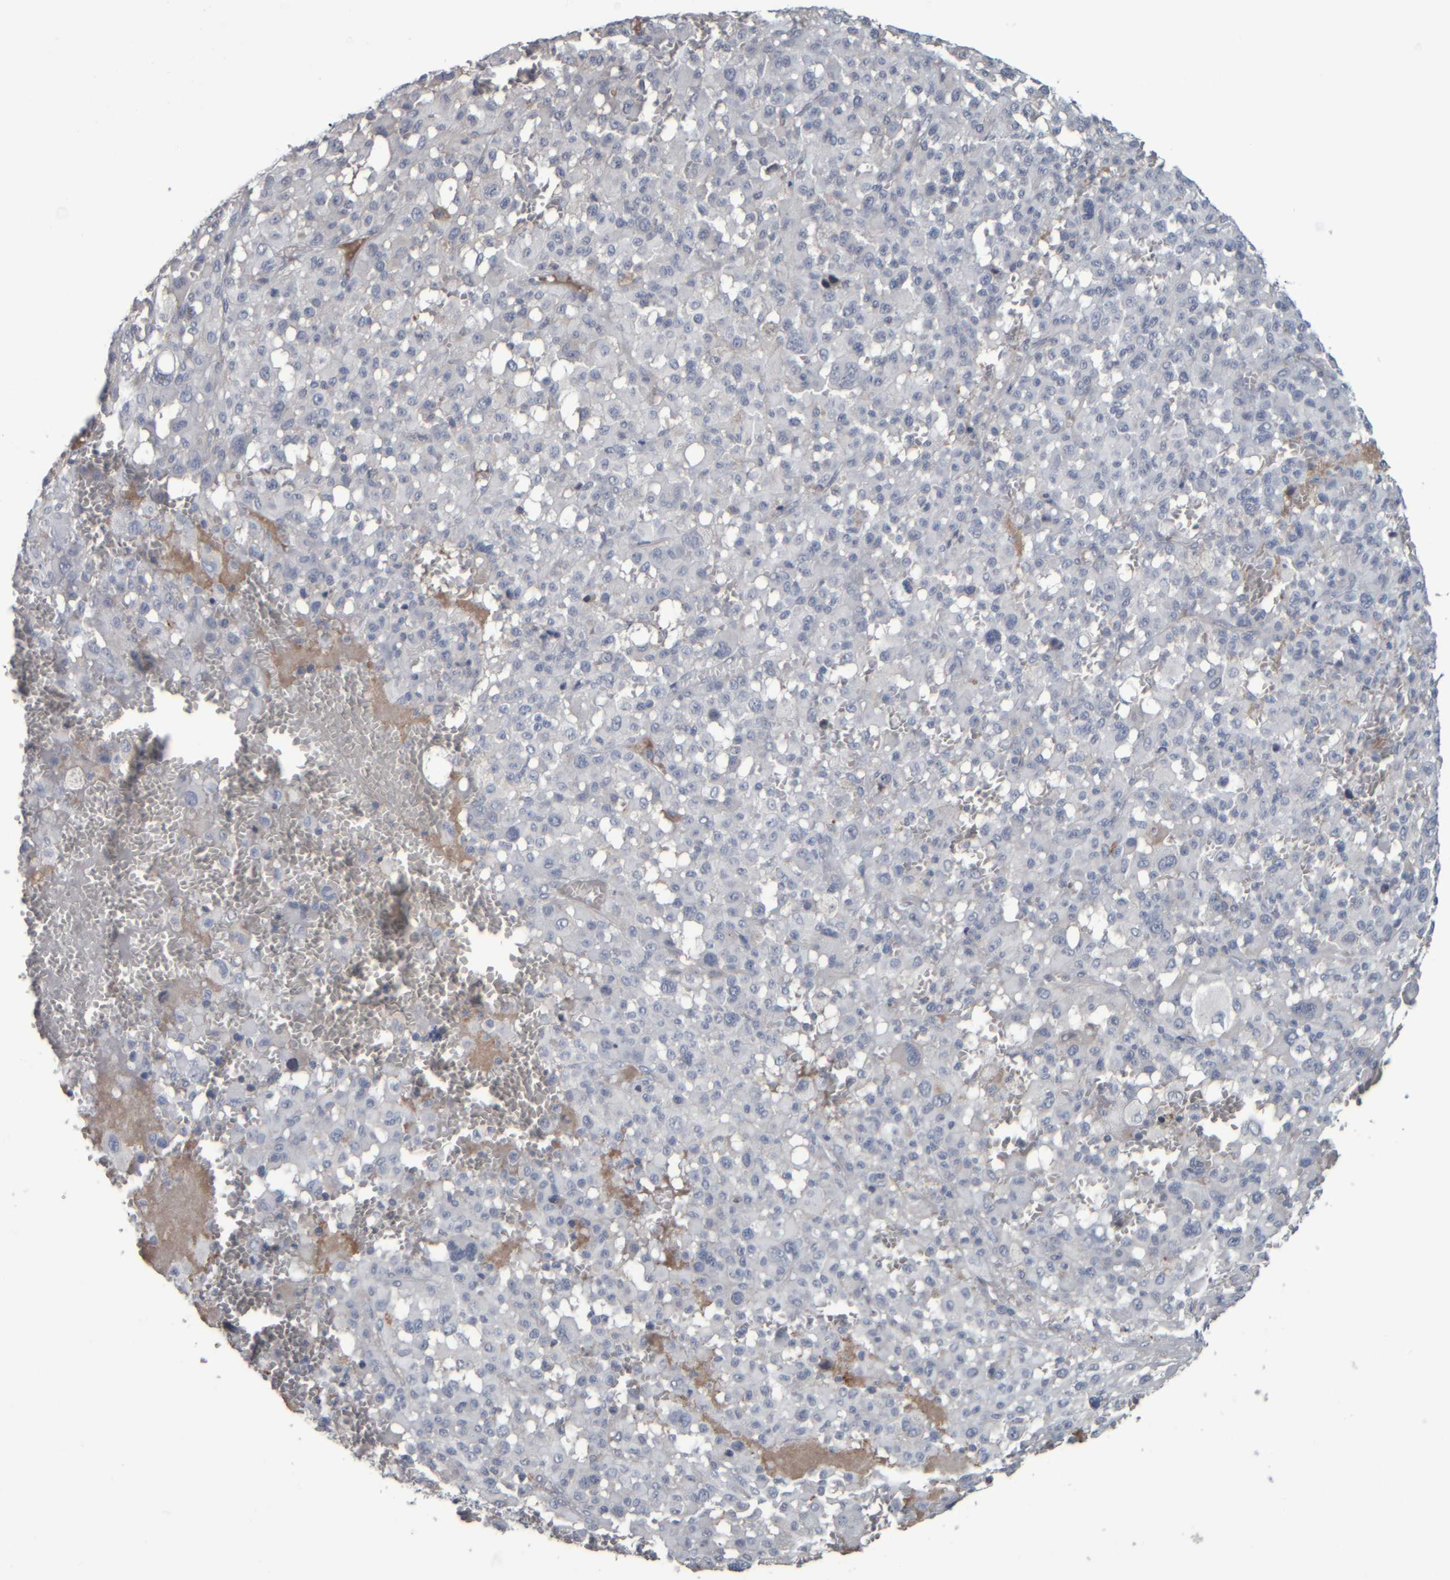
{"staining": {"intensity": "negative", "quantity": "none", "location": "none"}, "tissue": "melanoma", "cell_type": "Tumor cells", "image_type": "cancer", "snomed": [{"axis": "morphology", "description": "Malignant melanoma, Metastatic site"}, {"axis": "topography", "description": "Skin"}], "caption": "Malignant melanoma (metastatic site) was stained to show a protein in brown. There is no significant staining in tumor cells.", "gene": "CAVIN4", "patient": {"sex": "female", "age": 74}}